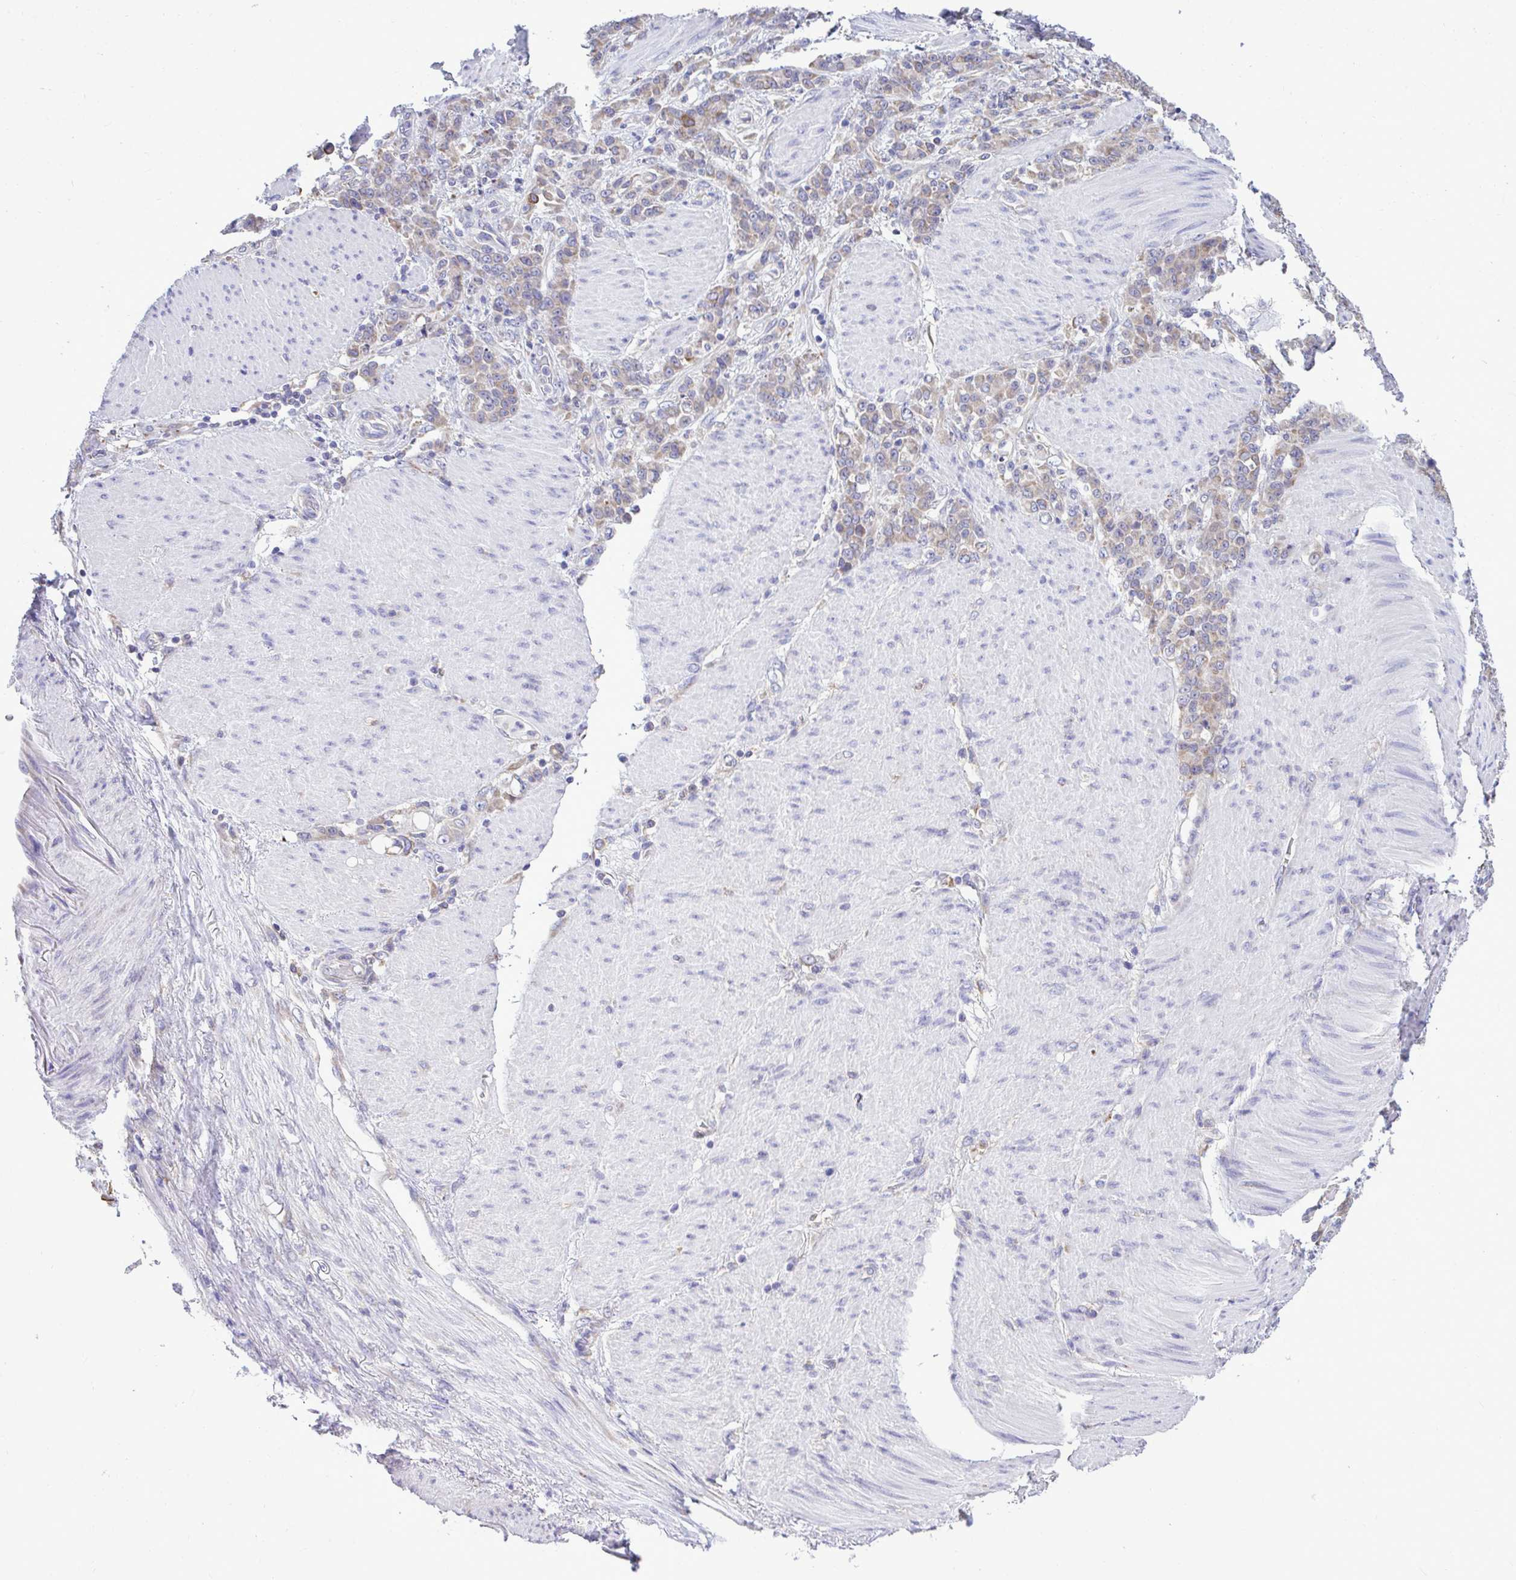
{"staining": {"intensity": "weak", "quantity": ">75%", "location": "cytoplasmic/membranous"}, "tissue": "stomach cancer", "cell_type": "Tumor cells", "image_type": "cancer", "snomed": [{"axis": "morphology", "description": "Adenocarcinoma, NOS"}, {"axis": "topography", "description": "Stomach"}], "caption": "IHC histopathology image of neoplastic tissue: stomach adenocarcinoma stained using immunohistochemistry (IHC) exhibits low levels of weak protein expression localized specifically in the cytoplasmic/membranous of tumor cells, appearing as a cytoplasmic/membranous brown color.", "gene": "PIGK", "patient": {"sex": "female", "age": 79}}